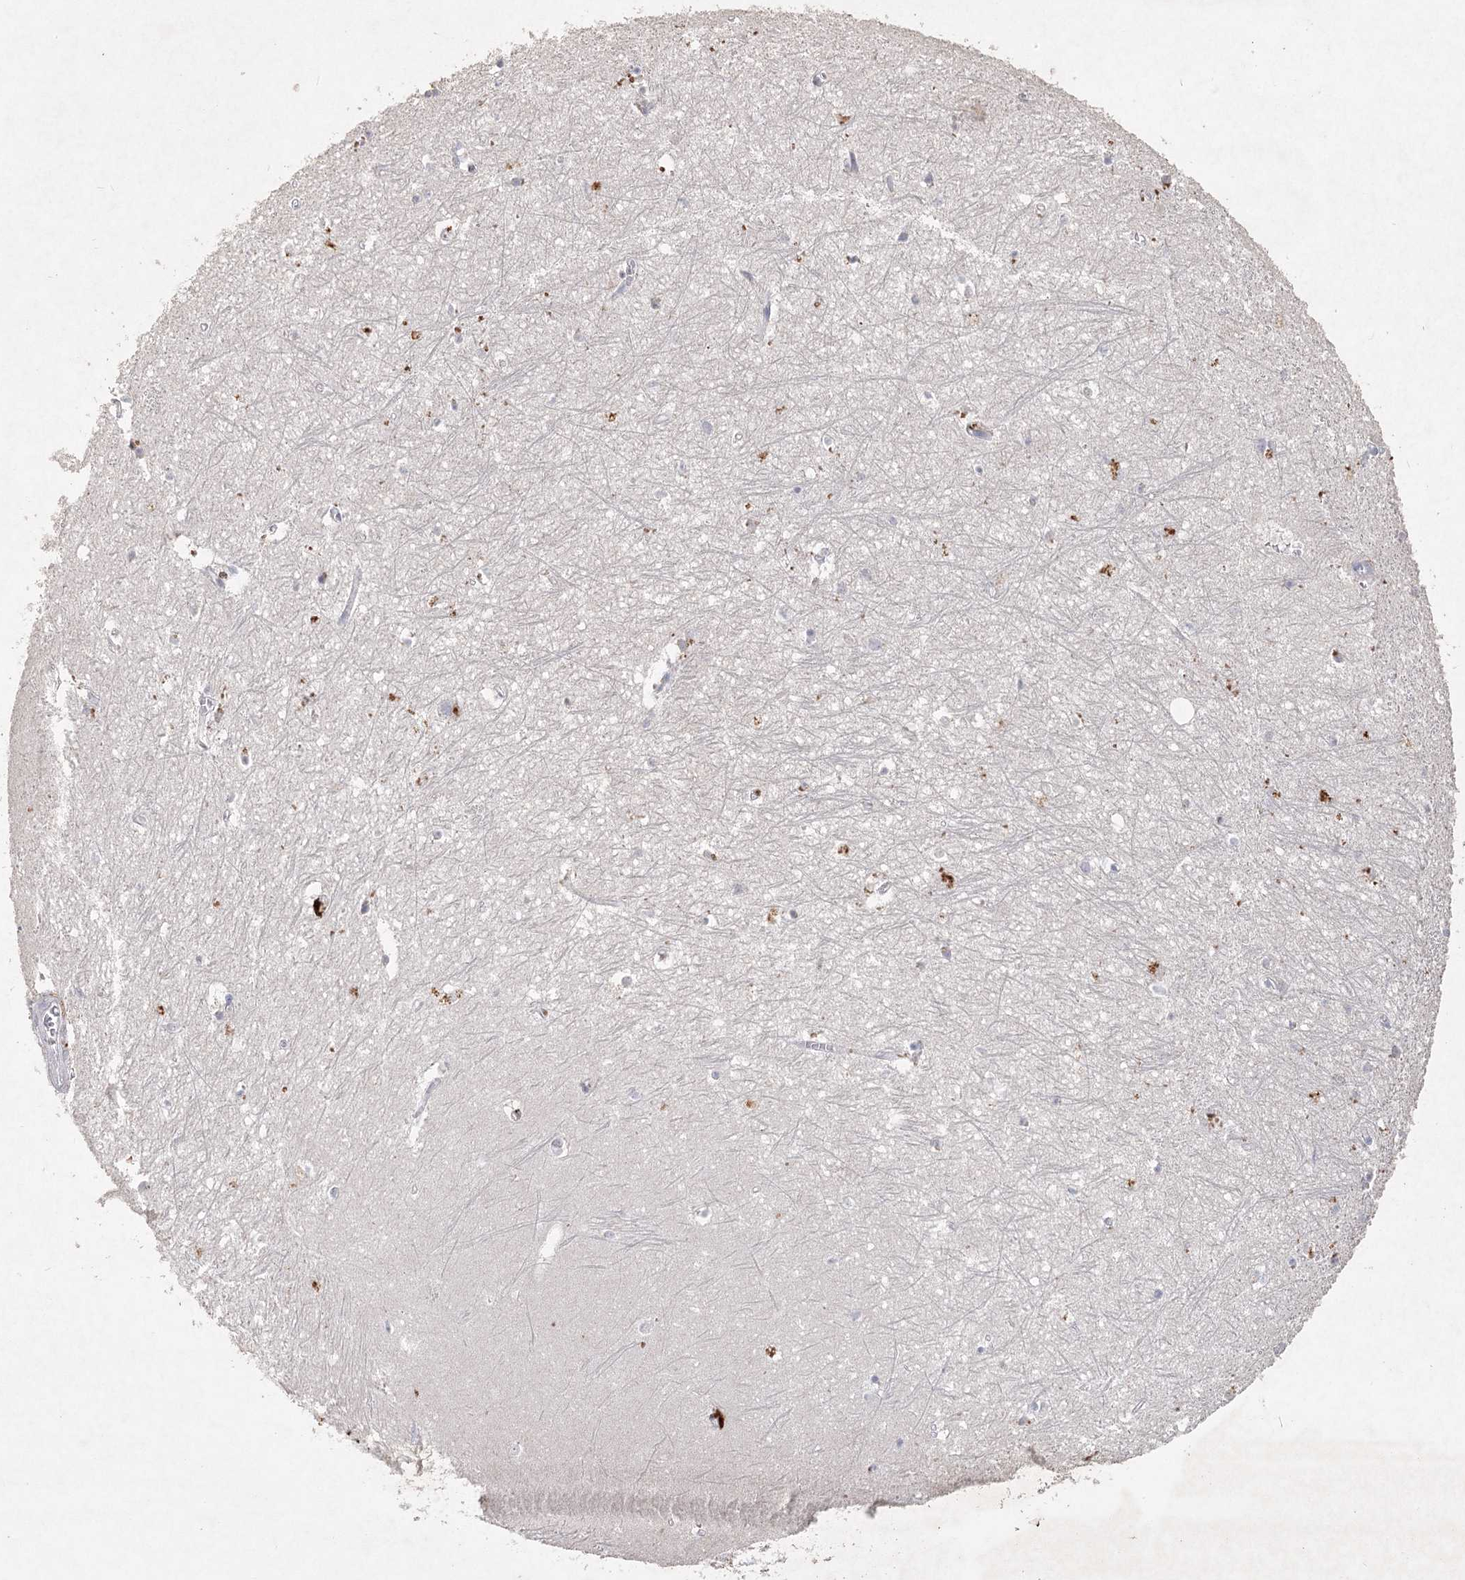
{"staining": {"intensity": "negative", "quantity": "none", "location": "none"}, "tissue": "hippocampus", "cell_type": "Glial cells", "image_type": "normal", "snomed": [{"axis": "morphology", "description": "Normal tissue, NOS"}, {"axis": "topography", "description": "Hippocampus"}], "caption": "The photomicrograph shows no staining of glial cells in benign hippocampus.", "gene": "ARSI", "patient": {"sex": "female", "age": 64}}